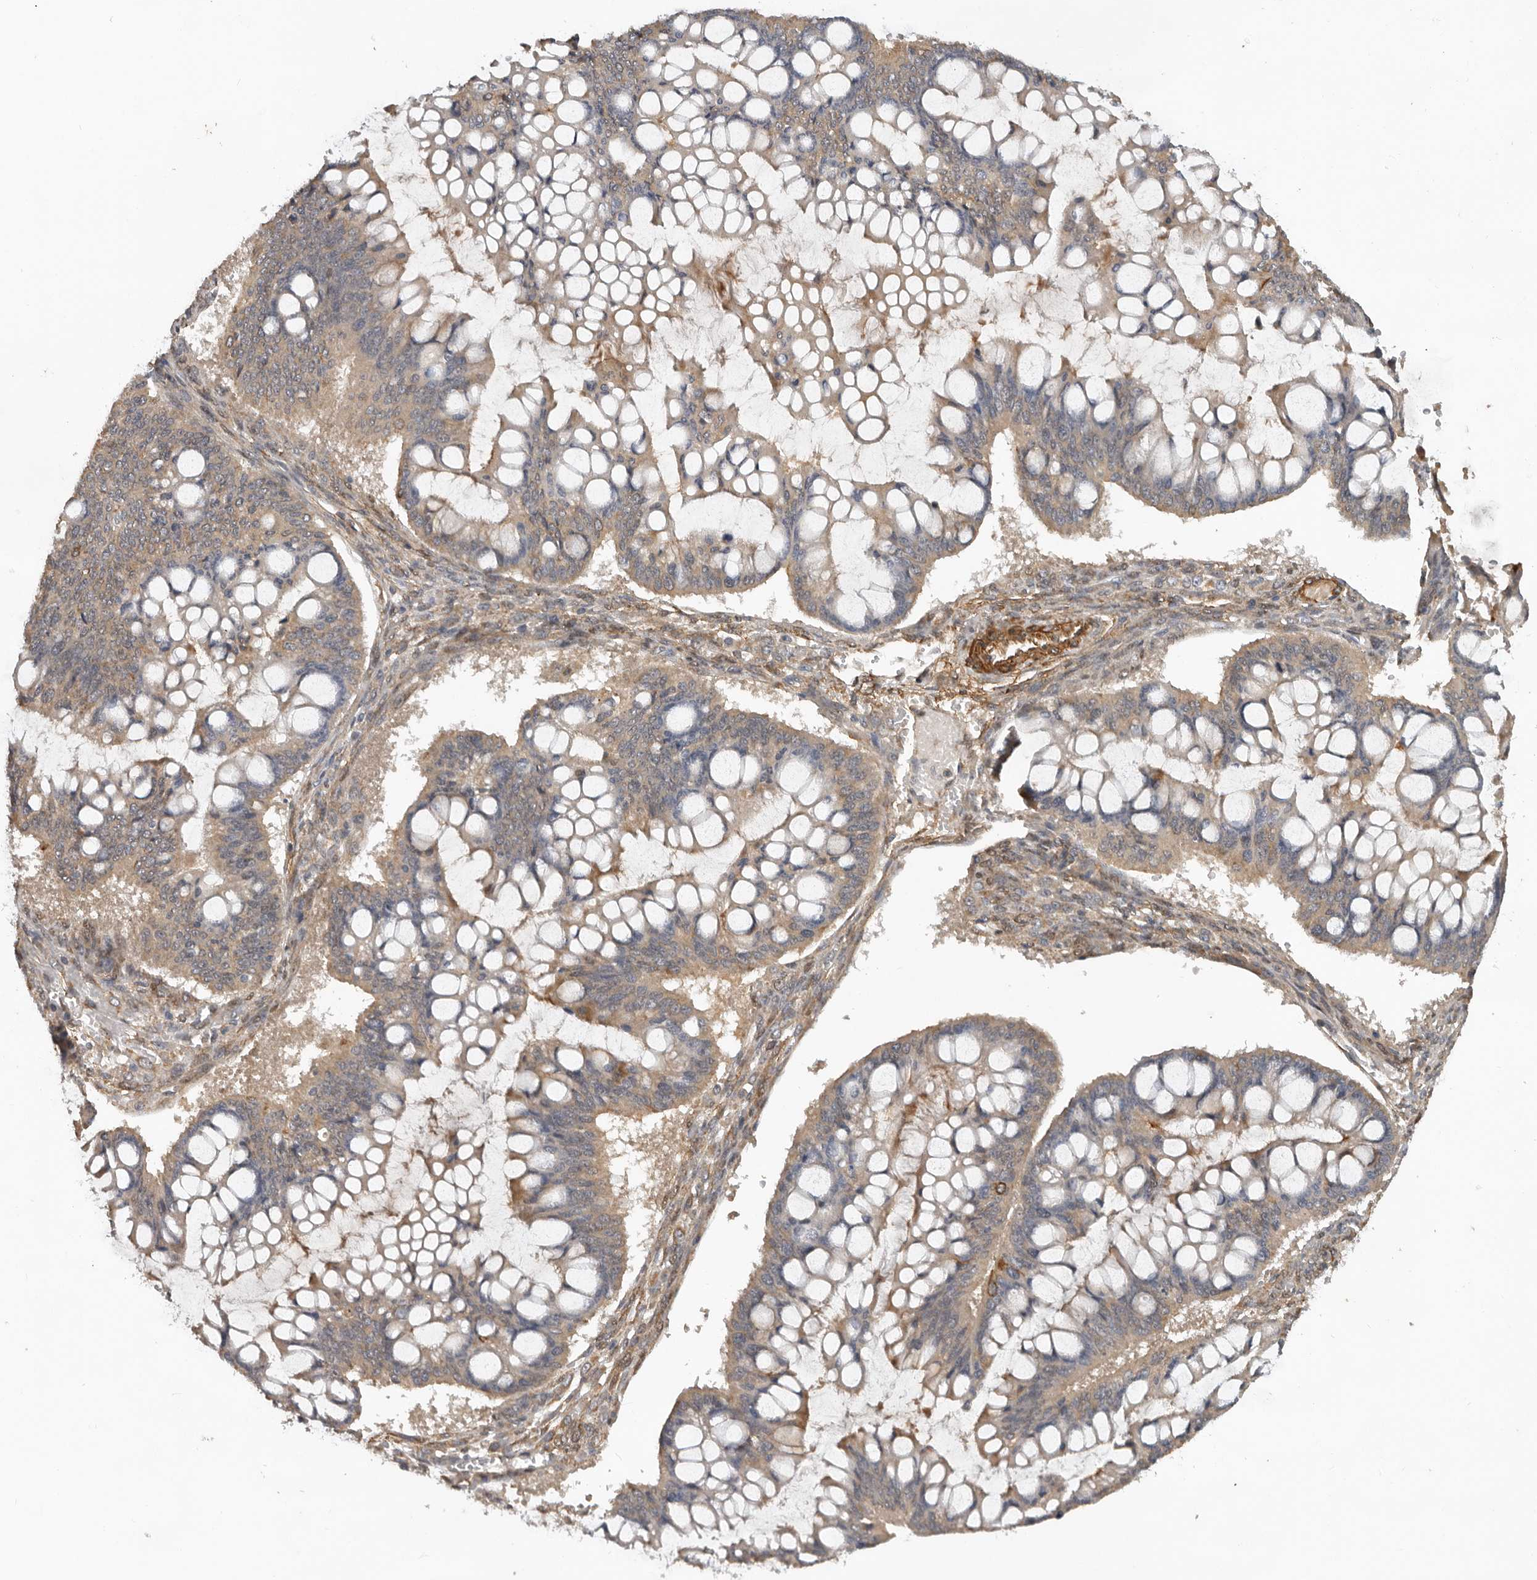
{"staining": {"intensity": "weak", "quantity": ">75%", "location": "cytoplasmic/membranous"}, "tissue": "ovarian cancer", "cell_type": "Tumor cells", "image_type": "cancer", "snomed": [{"axis": "morphology", "description": "Cystadenocarcinoma, mucinous, NOS"}, {"axis": "topography", "description": "Ovary"}], "caption": "A brown stain highlights weak cytoplasmic/membranous positivity of a protein in ovarian cancer tumor cells.", "gene": "RNF157", "patient": {"sex": "female", "age": 73}}